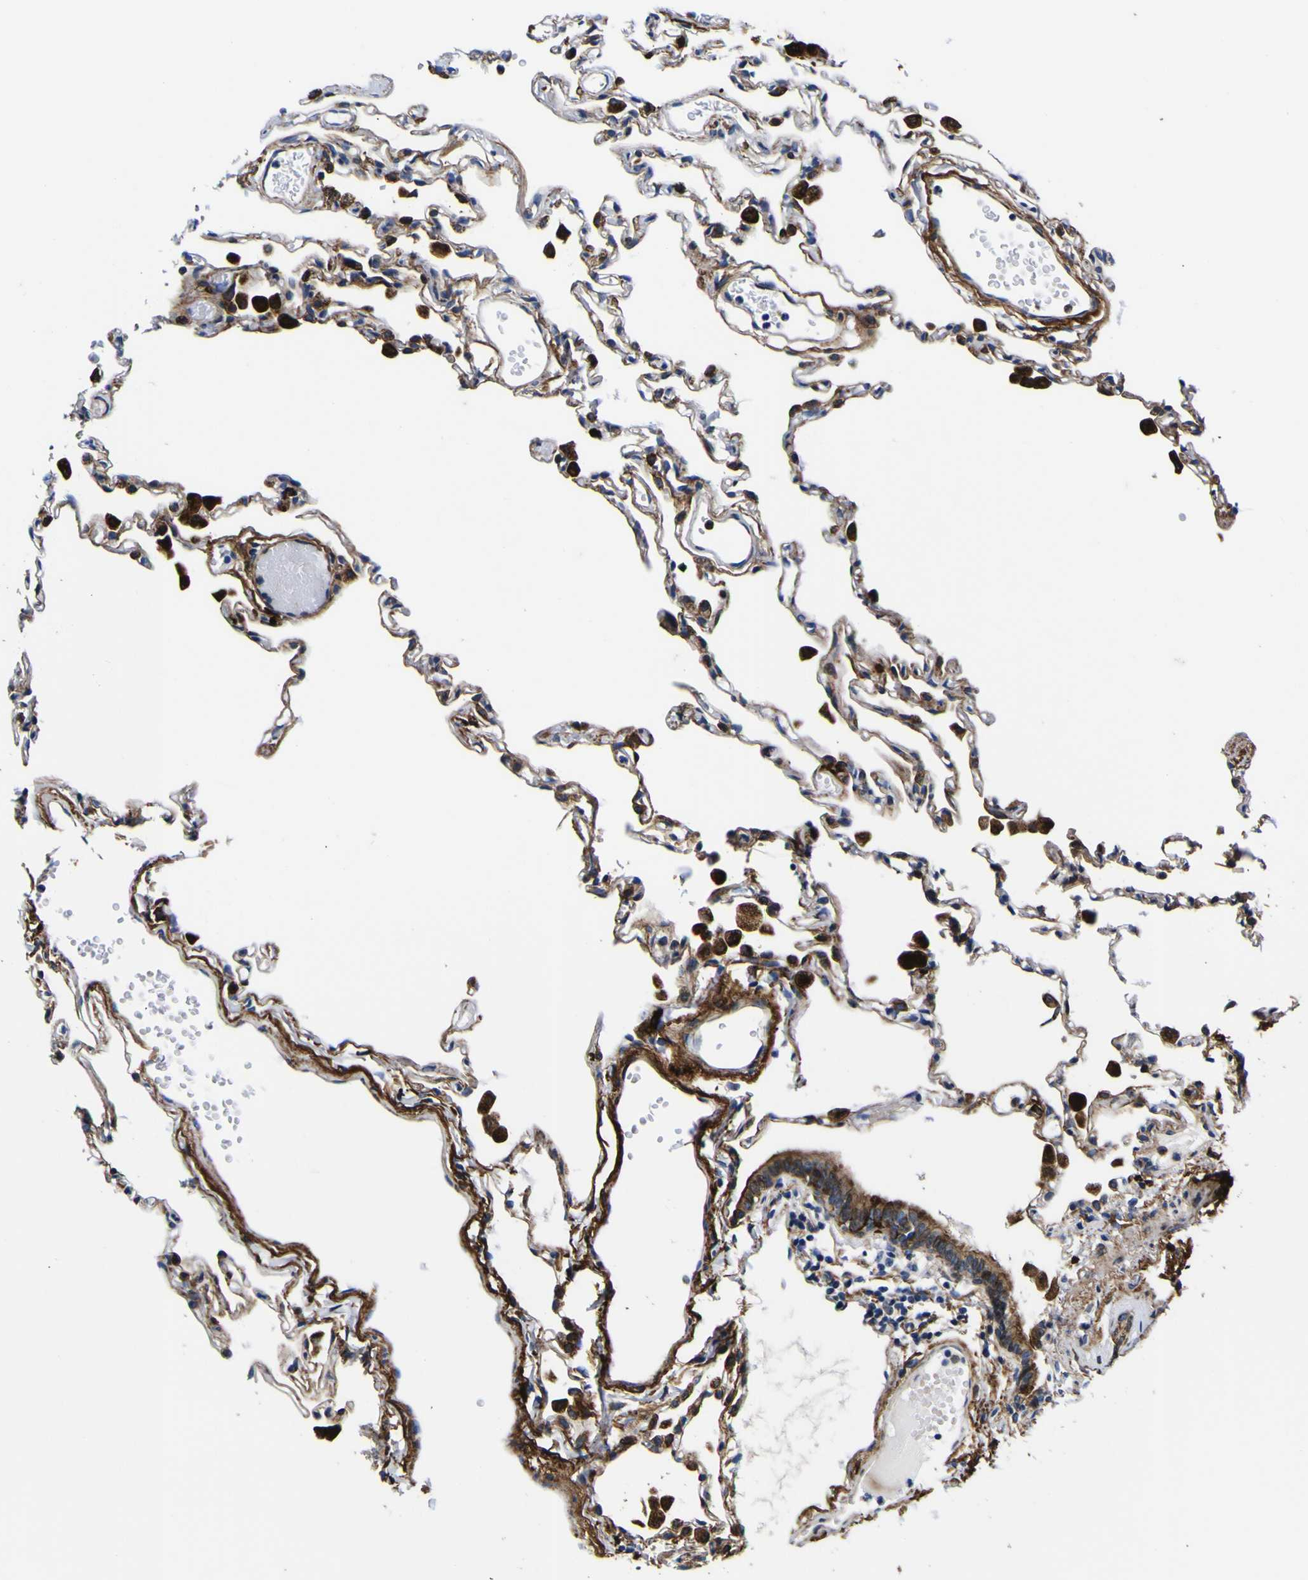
{"staining": {"intensity": "strong", "quantity": "25%-75%", "location": "cytoplasmic/membranous"}, "tissue": "lung", "cell_type": "Alveolar cells", "image_type": "normal", "snomed": [{"axis": "morphology", "description": "Normal tissue, NOS"}, {"axis": "topography", "description": "Lung"}], "caption": "IHC of benign lung displays high levels of strong cytoplasmic/membranous positivity in approximately 25%-75% of alveolar cells.", "gene": "SCD", "patient": {"sex": "female", "age": 49}}